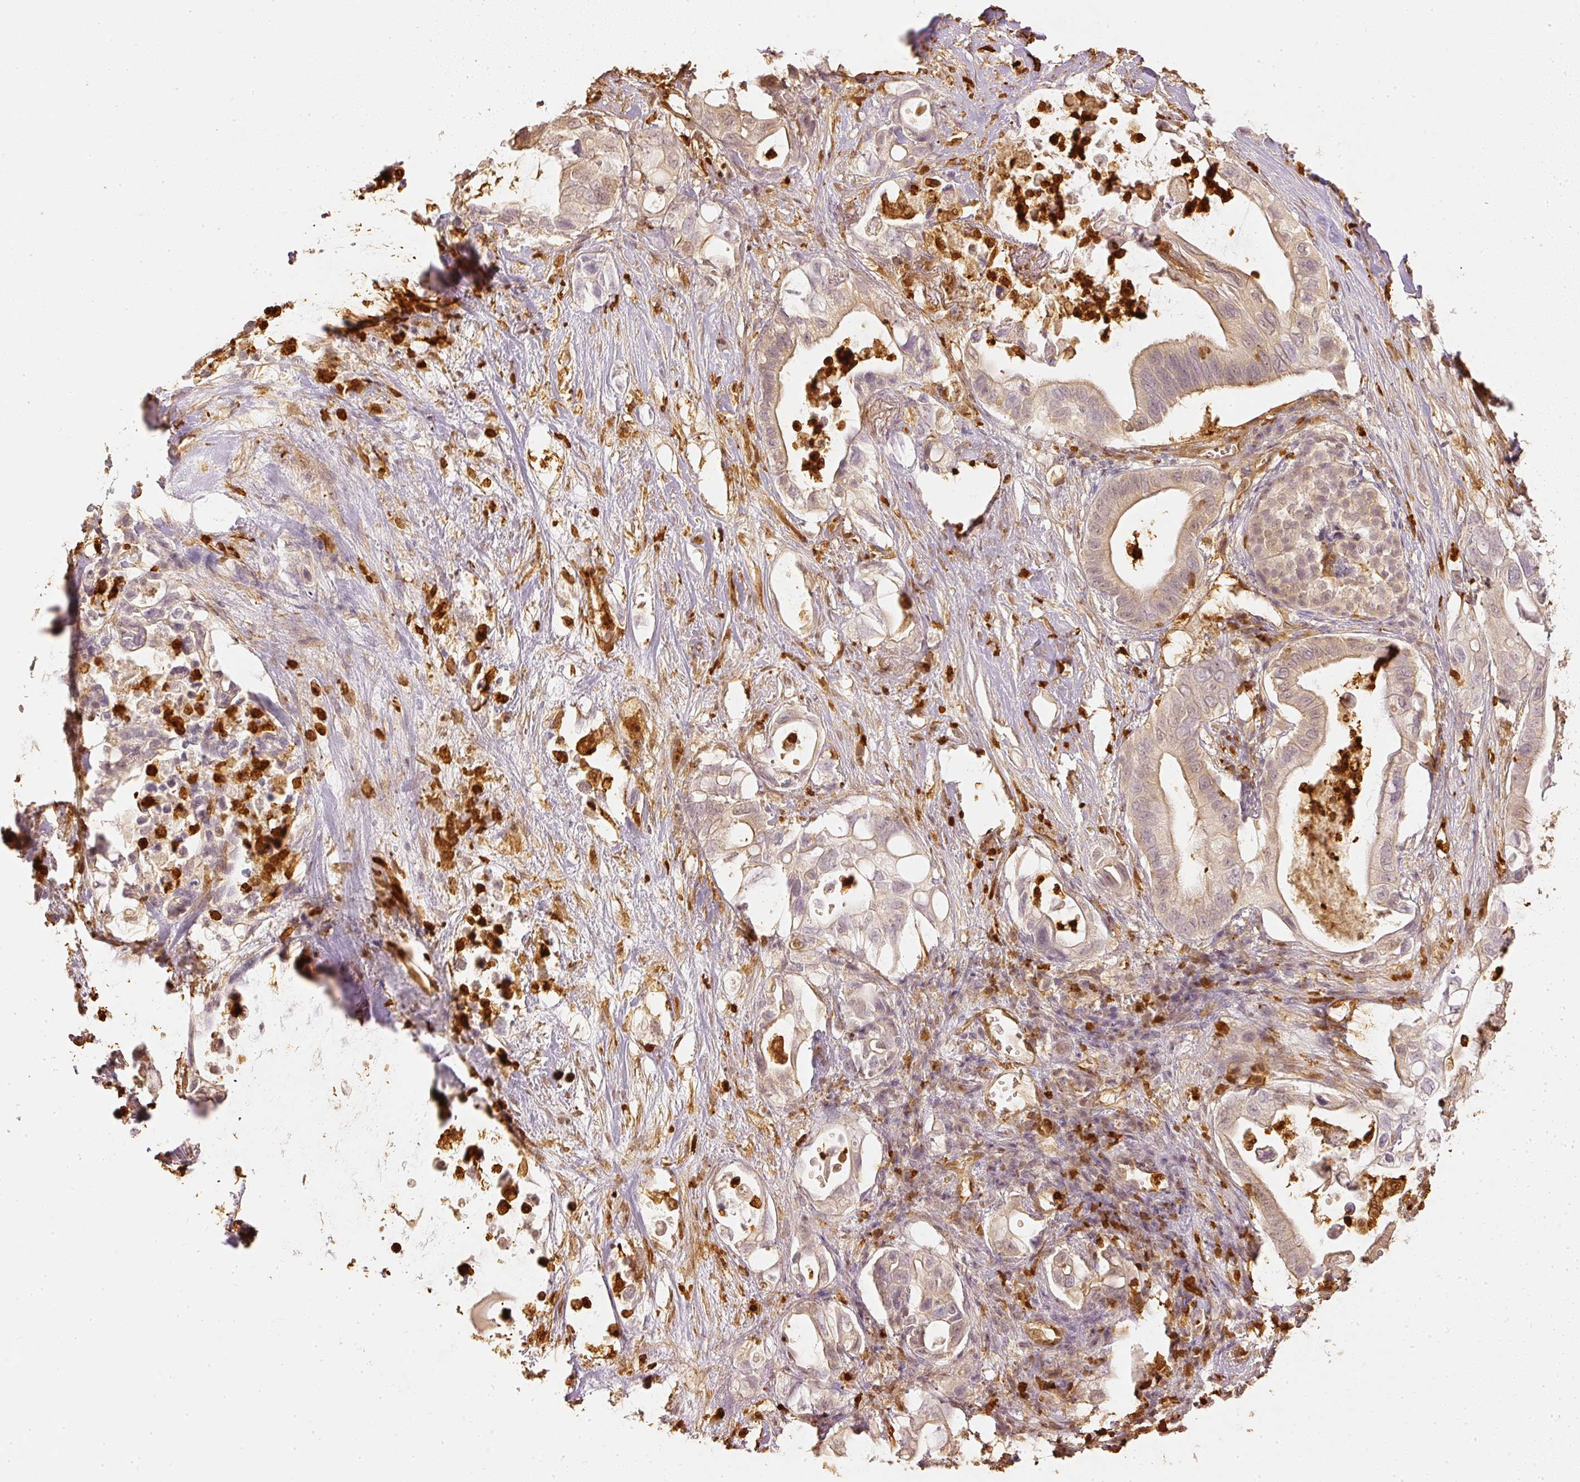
{"staining": {"intensity": "moderate", "quantity": "25%-75%", "location": "cytoplasmic/membranous"}, "tissue": "pancreatic cancer", "cell_type": "Tumor cells", "image_type": "cancer", "snomed": [{"axis": "morphology", "description": "Adenocarcinoma, NOS"}, {"axis": "topography", "description": "Pancreas"}], "caption": "The micrograph displays immunohistochemical staining of pancreatic cancer. There is moderate cytoplasmic/membranous positivity is appreciated in about 25%-75% of tumor cells.", "gene": "PFN1", "patient": {"sex": "female", "age": 72}}